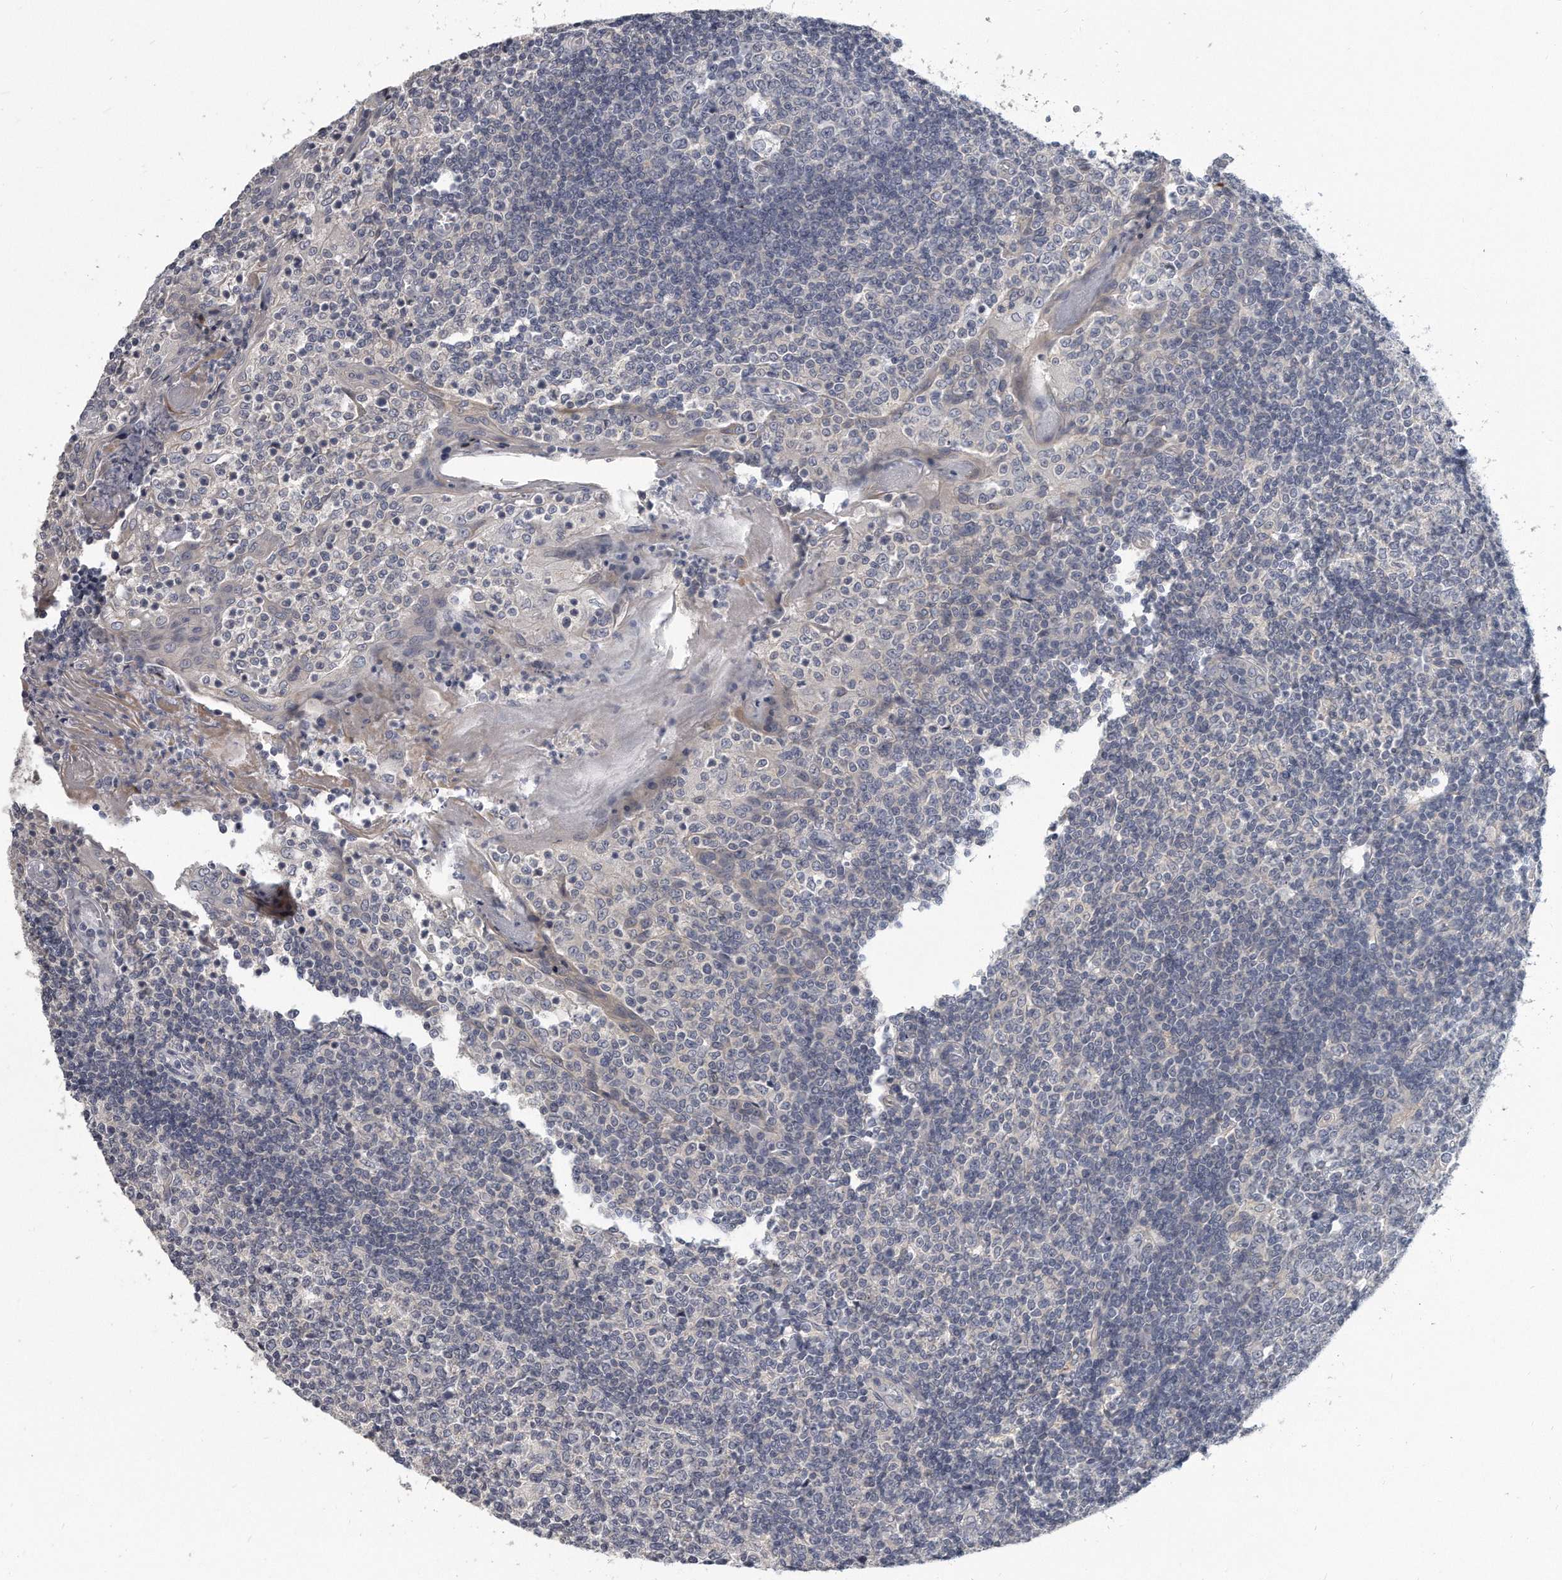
{"staining": {"intensity": "negative", "quantity": "none", "location": "none"}, "tissue": "tonsil", "cell_type": "Germinal center cells", "image_type": "normal", "snomed": [{"axis": "morphology", "description": "Normal tissue, NOS"}, {"axis": "topography", "description": "Tonsil"}], "caption": "Human tonsil stained for a protein using IHC displays no positivity in germinal center cells.", "gene": "KLHL7", "patient": {"sex": "female", "age": 19}}